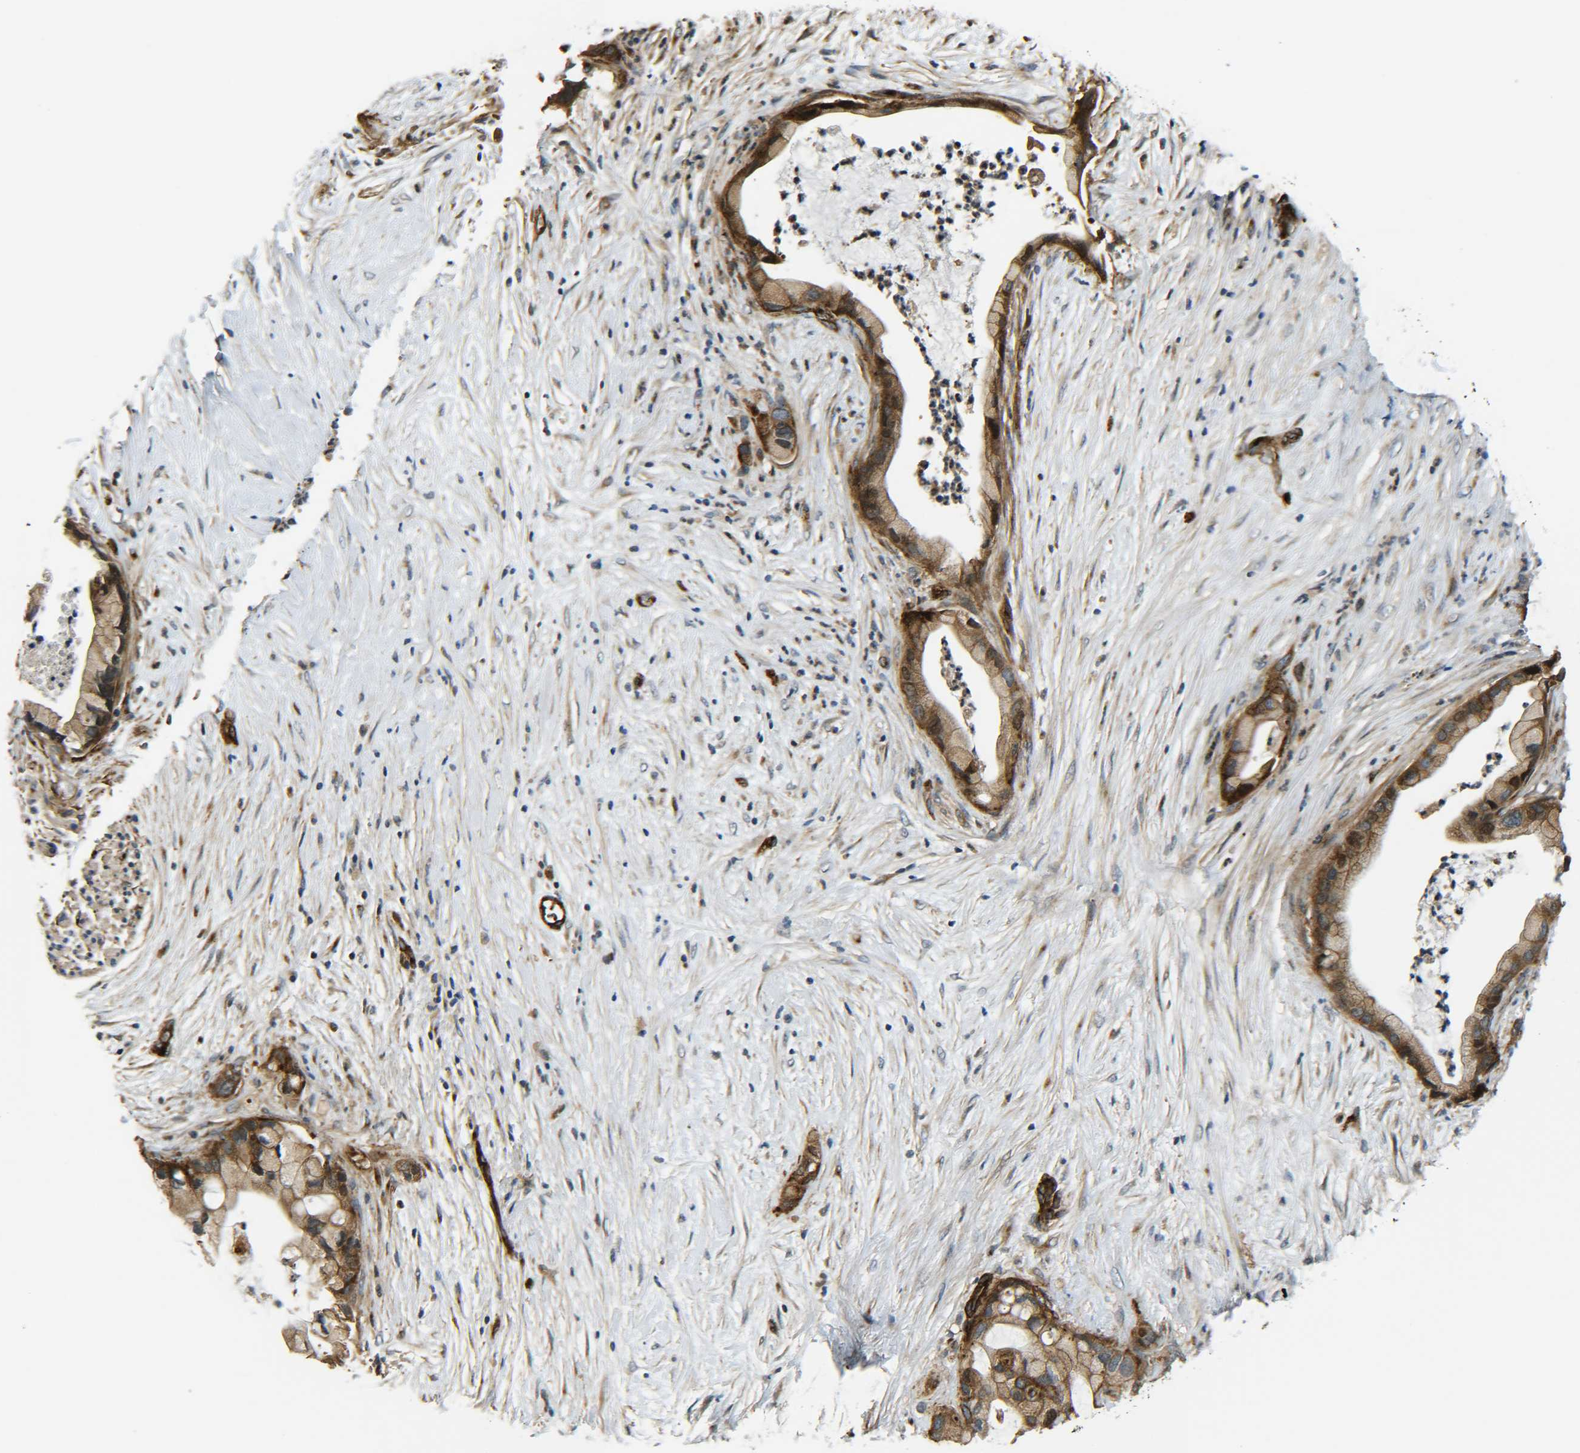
{"staining": {"intensity": "strong", "quantity": ">75%", "location": "cytoplasmic/membranous,nuclear"}, "tissue": "pancreatic cancer", "cell_type": "Tumor cells", "image_type": "cancer", "snomed": [{"axis": "morphology", "description": "Adenocarcinoma, NOS"}, {"axis": "topography", "description": "Pancreas"}], "caption": "The micrograph shows immunohistochemical staining of adenocarcinoma (pancreatic). There is strong cytoplasmic/membranous and nuclear expression is seen in approximately >75% of tumor cells.", "gene": "ECE1", "patient": {"sex": "female", "age": 59}}